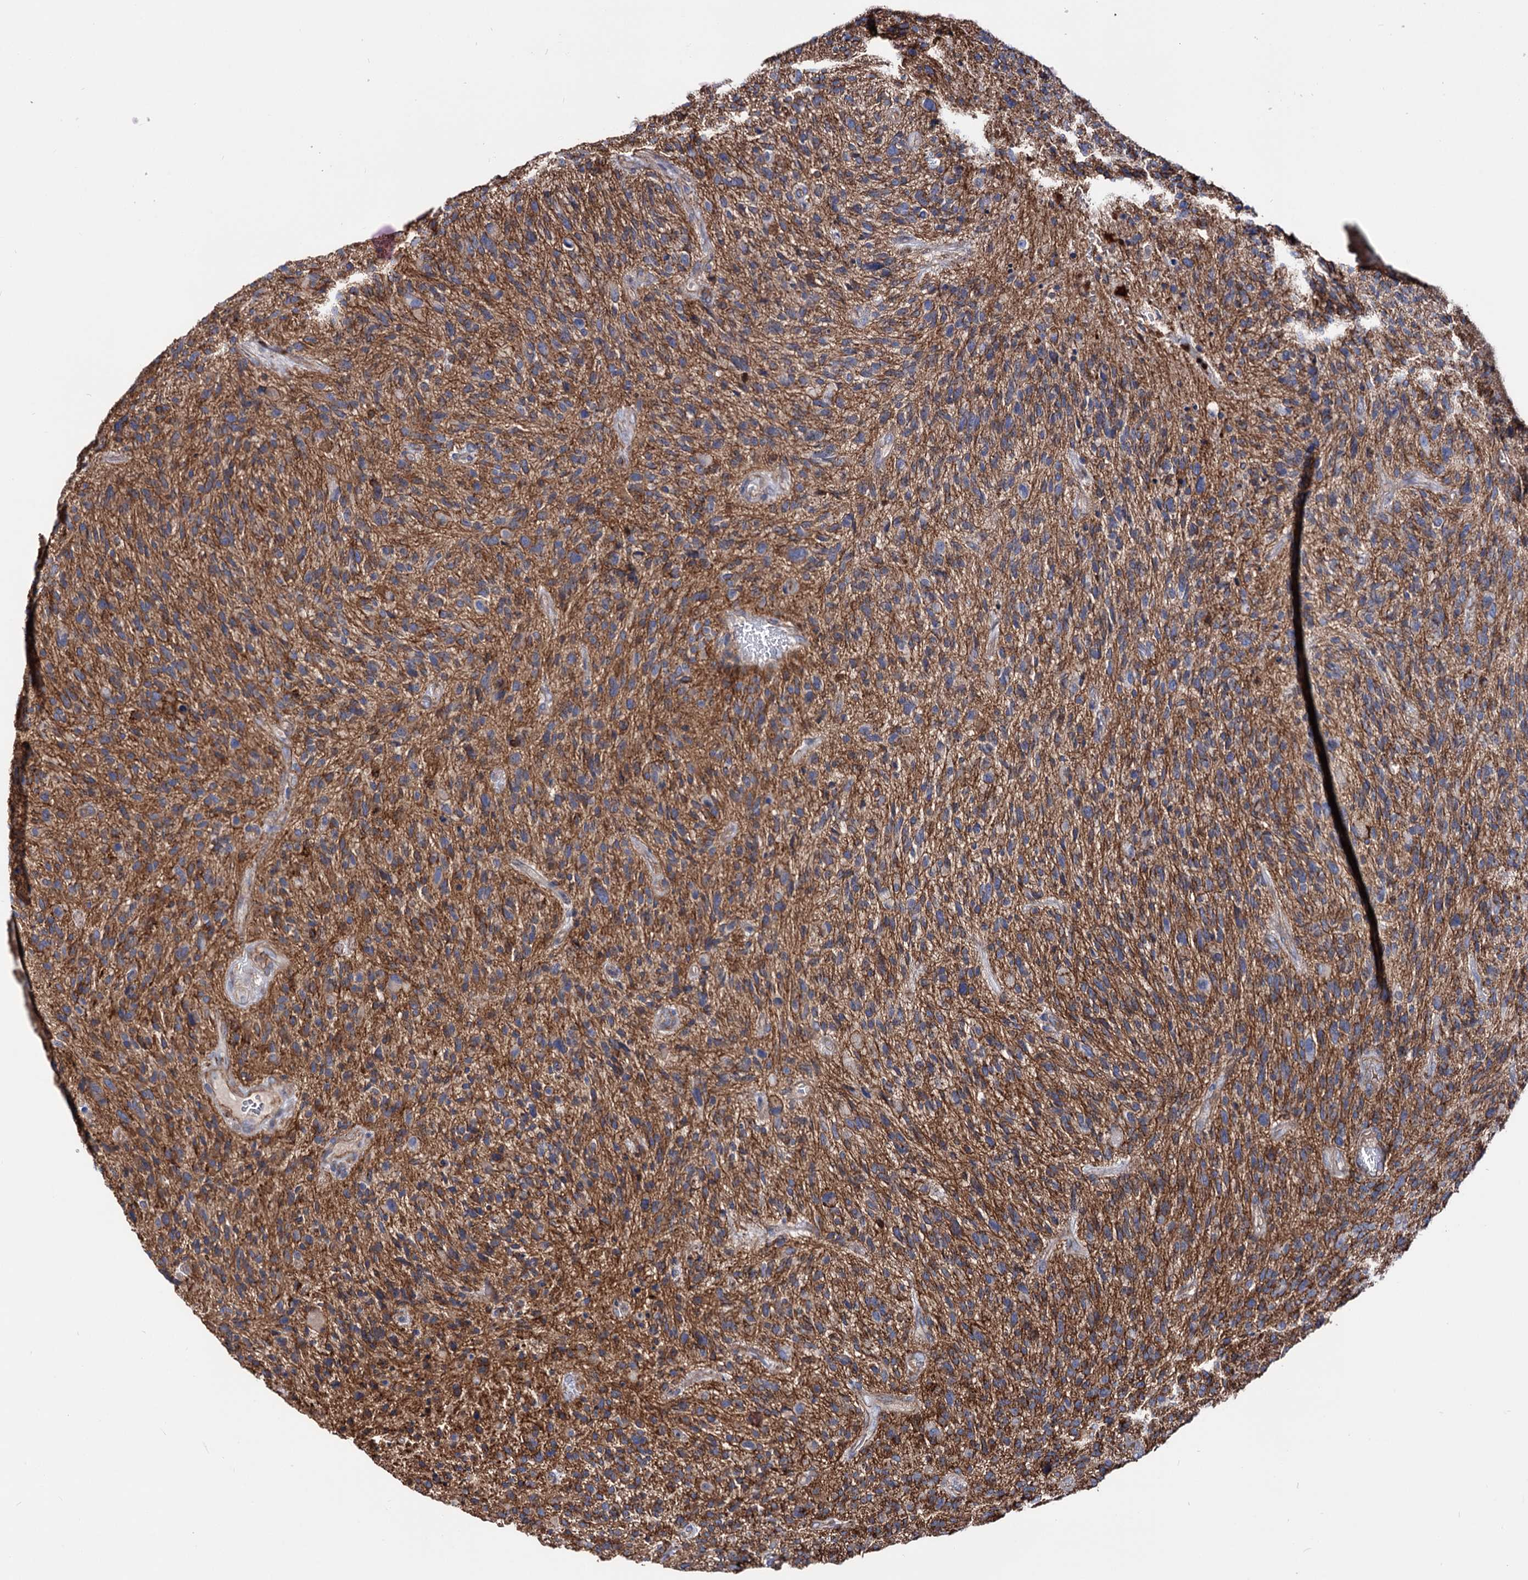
{"staining": {"intensity": "weak", "quantity": ">75%", "location": "cytoplasmic/membranous"}, "tissue": "glioma", "cell_type": "Tumor cells", "image_type": "cancer", "snomed": [{"axis": "morphology", "description": "Glioma, malignant, High grade"}, {"axis": "topography", "description": "Brain"}], "caption": "There is low levels of weak cytoplasmic/membranous positivity in tumor cells of malignant glioma (high-grade), as demonstrated by immunohistochemical staining (brown color).", "gene": "DEF6", "patient": {"sex": "male", "age": 47}}